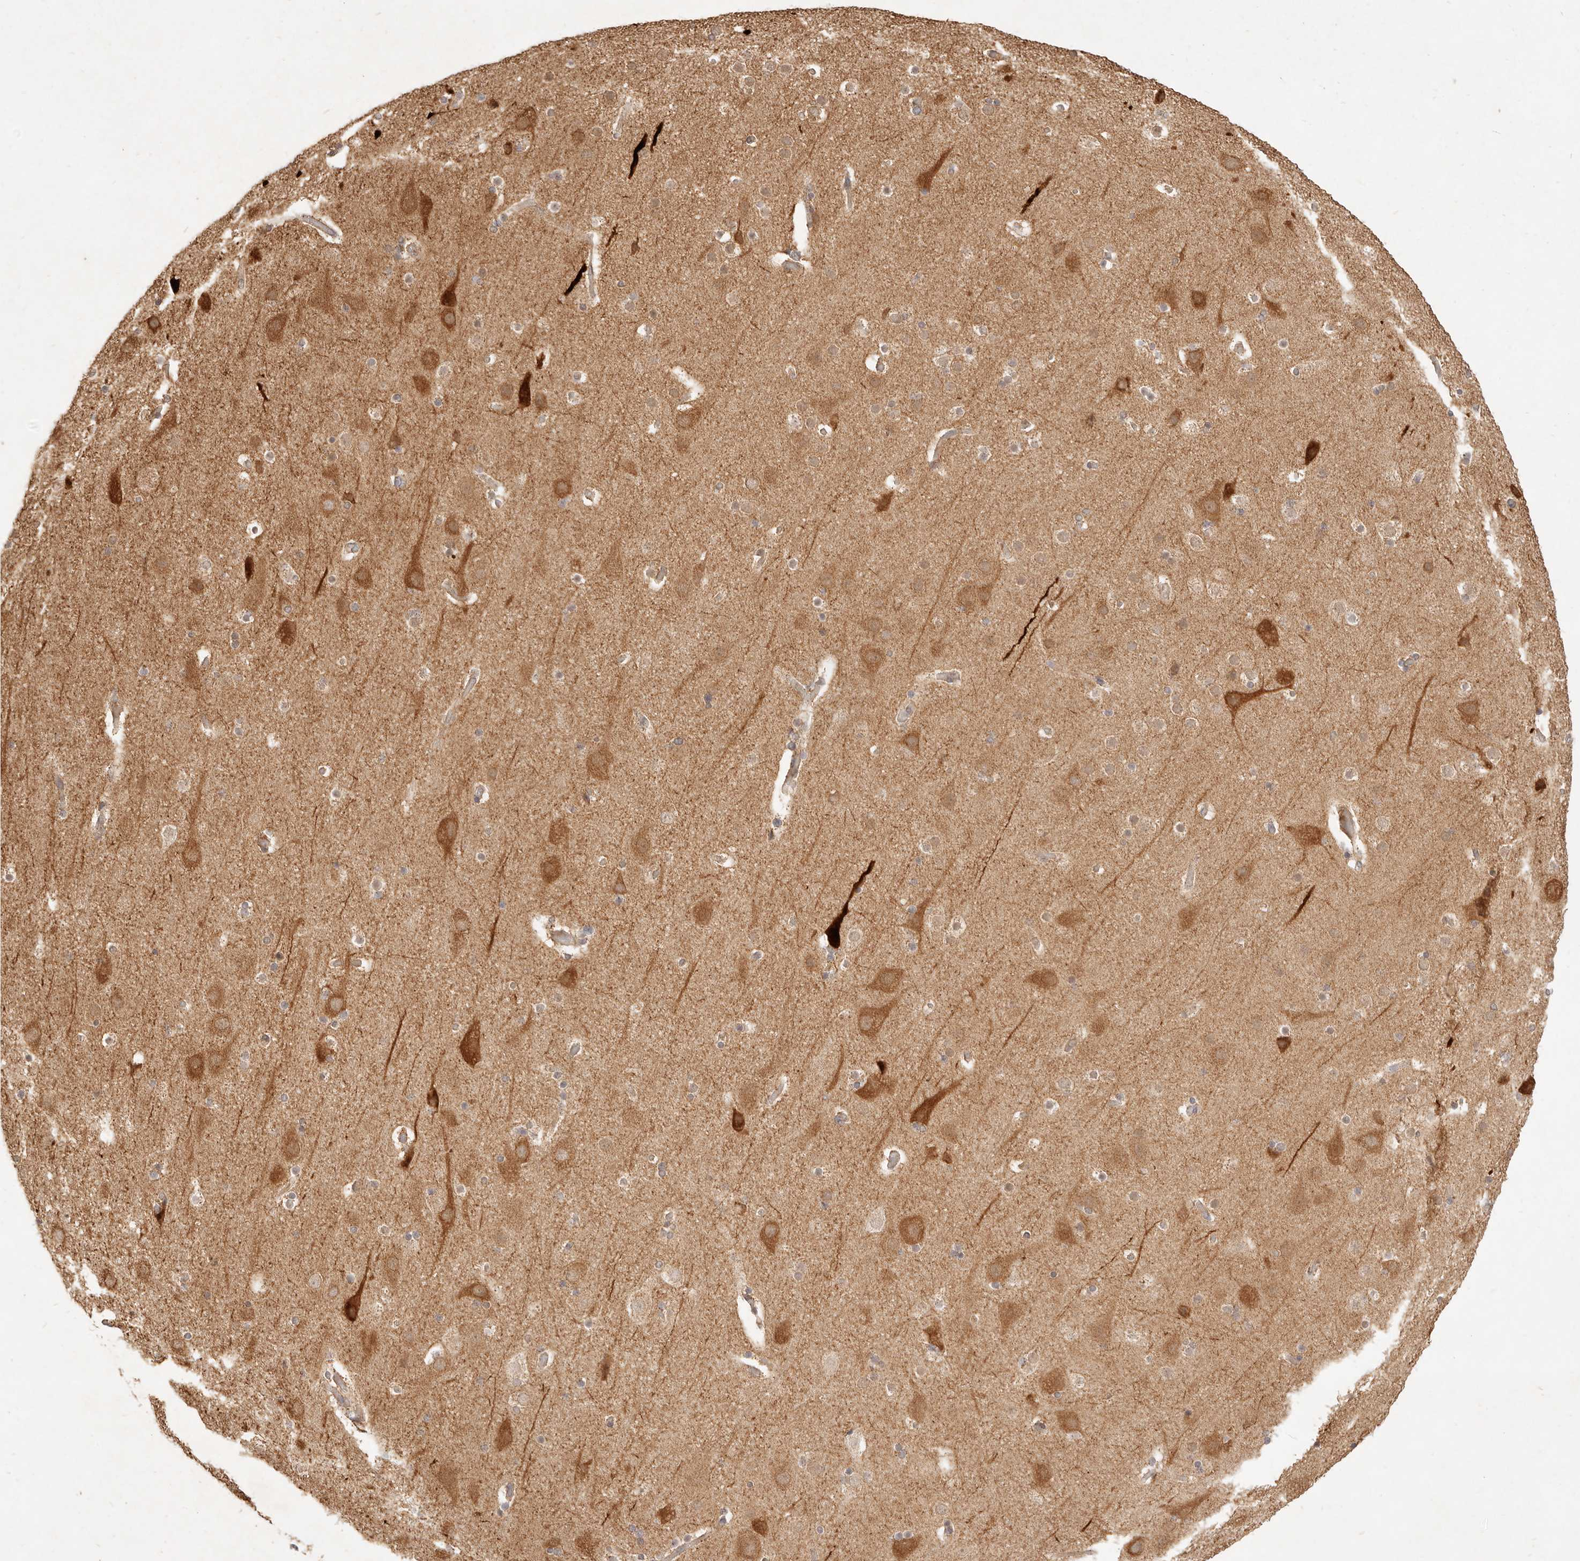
{"staining": {"intensity": "weak", "quantity": "25%-75%", "location": "cytoplasmic/membranous"}, "tissue": "cerebral cortex", "cell_type": "Endothelial cells", "image_type": "normal", "snomed": [{"axis": "morphology", "description": "Normal tissue, NOS"}, {"axis": "topography", "description": "Cerebral cortex"}], "caption": "This is an image of immunohistochemistry (IHC) staining of benign cerebral cortex, which shows weak positivity in the cytoplasmic/membranous of endothelial cells.", "gene": "CPLANE2", "patient": {"sex": "male", "age": 57}}